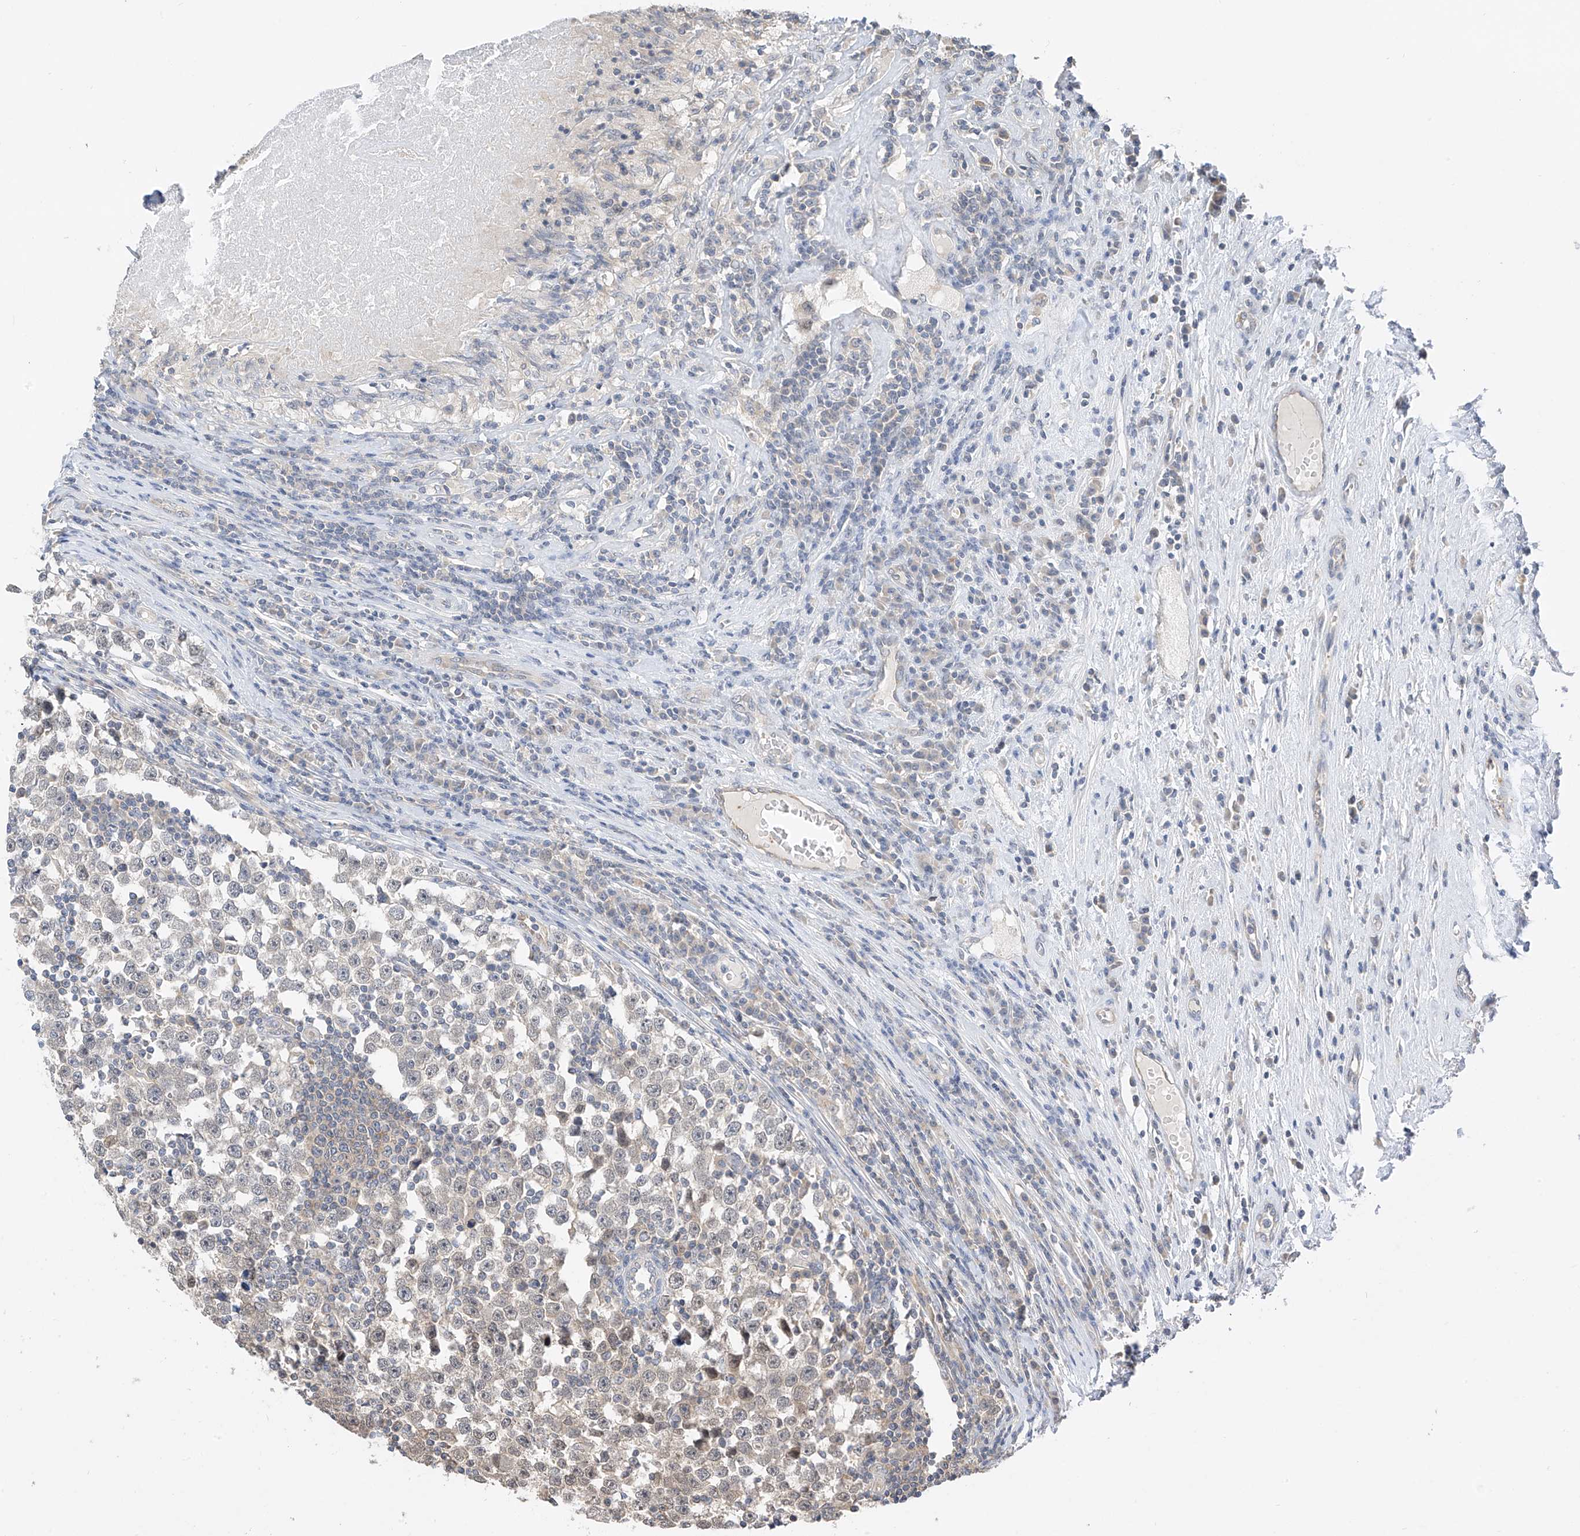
{"staining": {"intensity": "negative", "quantity": "none", "location": "none"}, "tissue": "testis cancer", "cell_type": "Tumor cells", "image_type": "cancer", "snomed": [{"axis": "morphology", "description": "Normal tissue, NOS"}, {"axis": "morphology", "description": "Seminoma, NOS"}, {"axis": "topography", "description": "Testis"}], "caption": "High power microscopy image of an immunohistochemistry image of testis cancer (seminoma), revealing no significant expression in tumor cells.", "gene": "PPA2", "patient": {"sex": "male", "age": 43}}